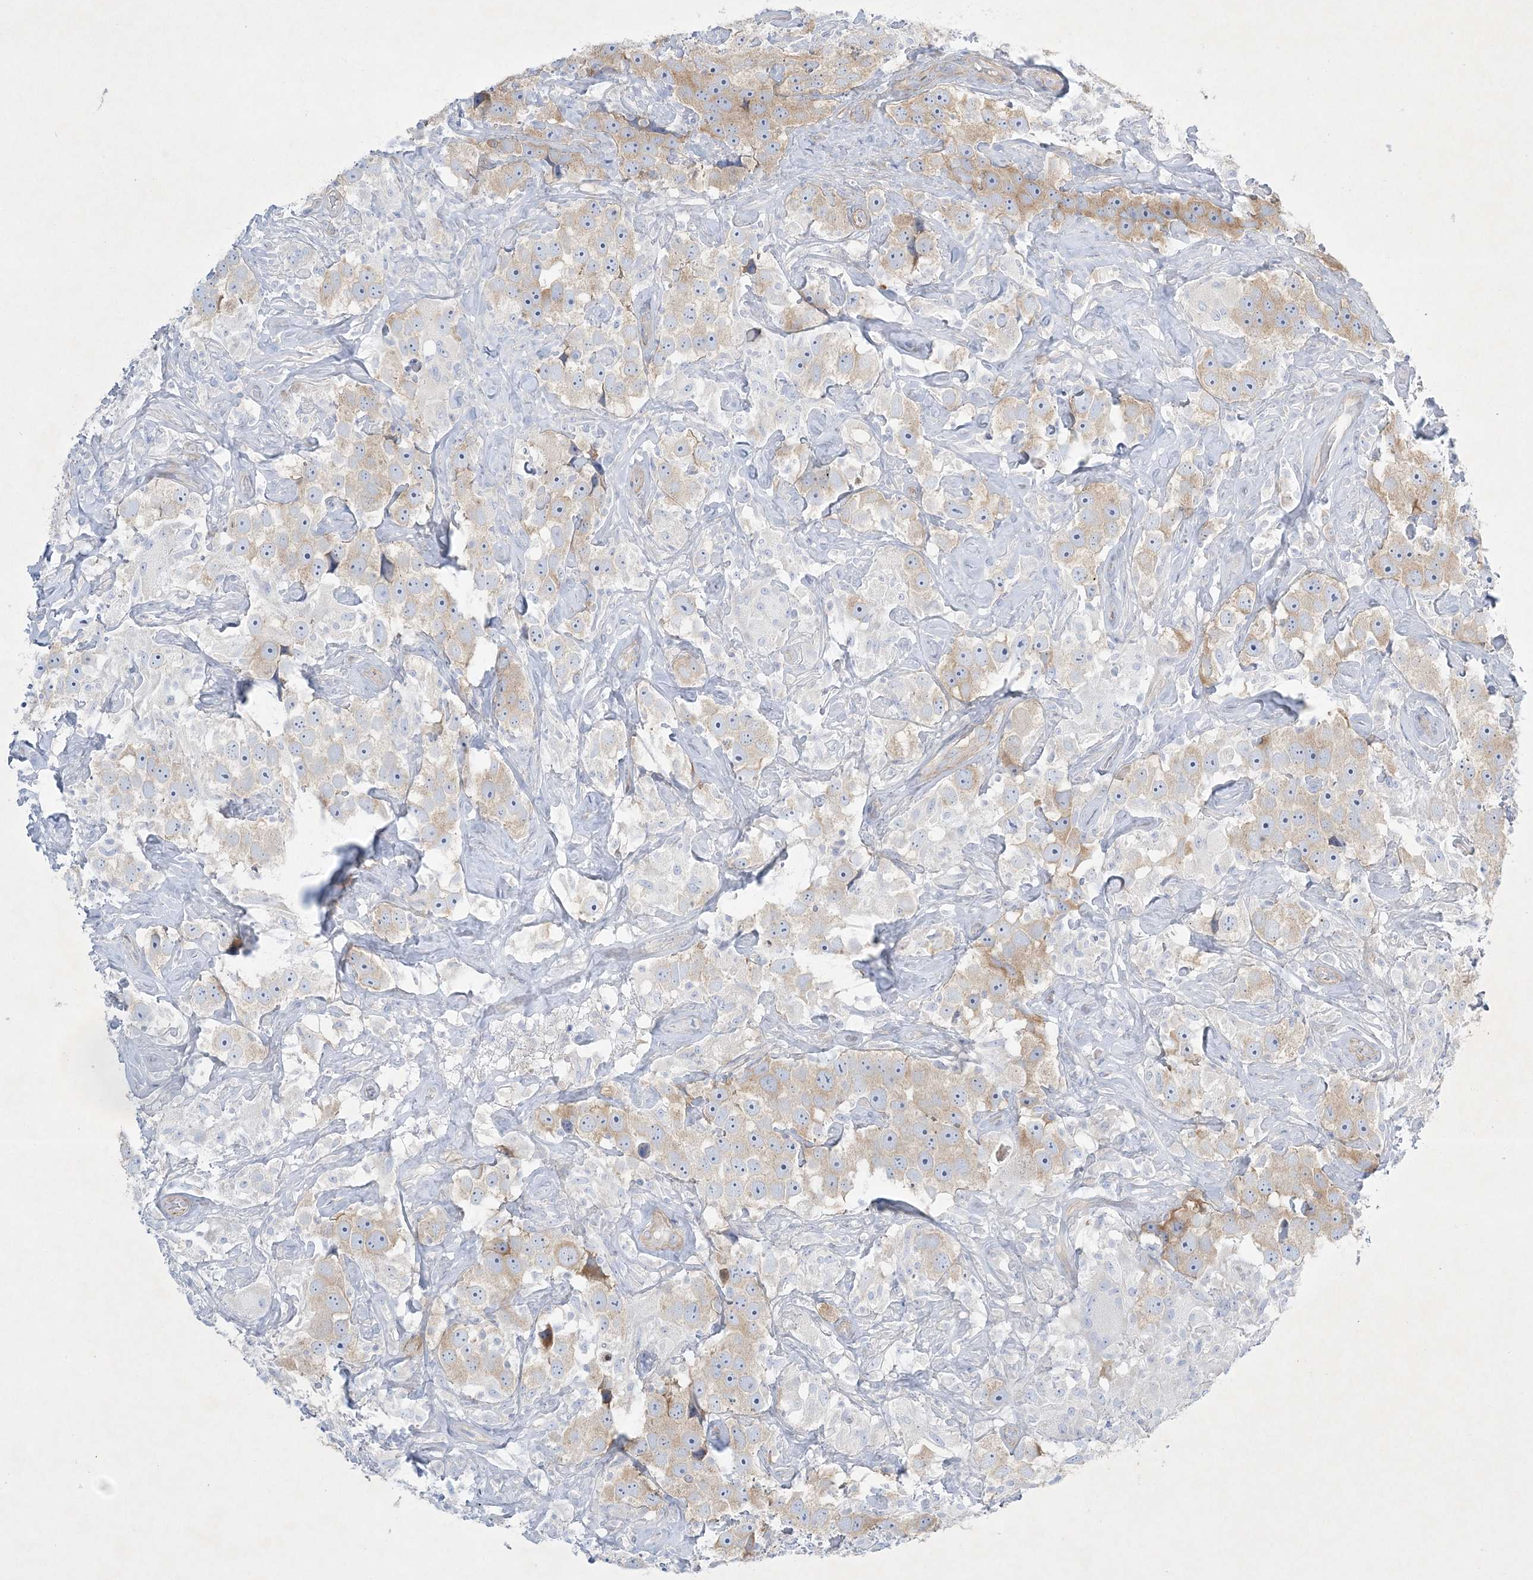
{"staining": {"intensity": "moderate", "quantity": "25%-75%", "location": "cytoplasmic/membranous"}, "tissue": "testis cancer", "cell_type": "Tumor cells", "image_type": "cancer", "snomed": [{"axis": "morphology", "description": "Seminoma, NOS"}, {"axis": "topography", "description": "Testis"}], "caption": "The micrograph displays immunohistochemical staining of seminoma (testis). There is moderate cytoplasmic/membranous staining is identified in about 25%-75% of tumor cells.", "gene": "FARSB", "patient": {"sex": "male", "age": 49}}